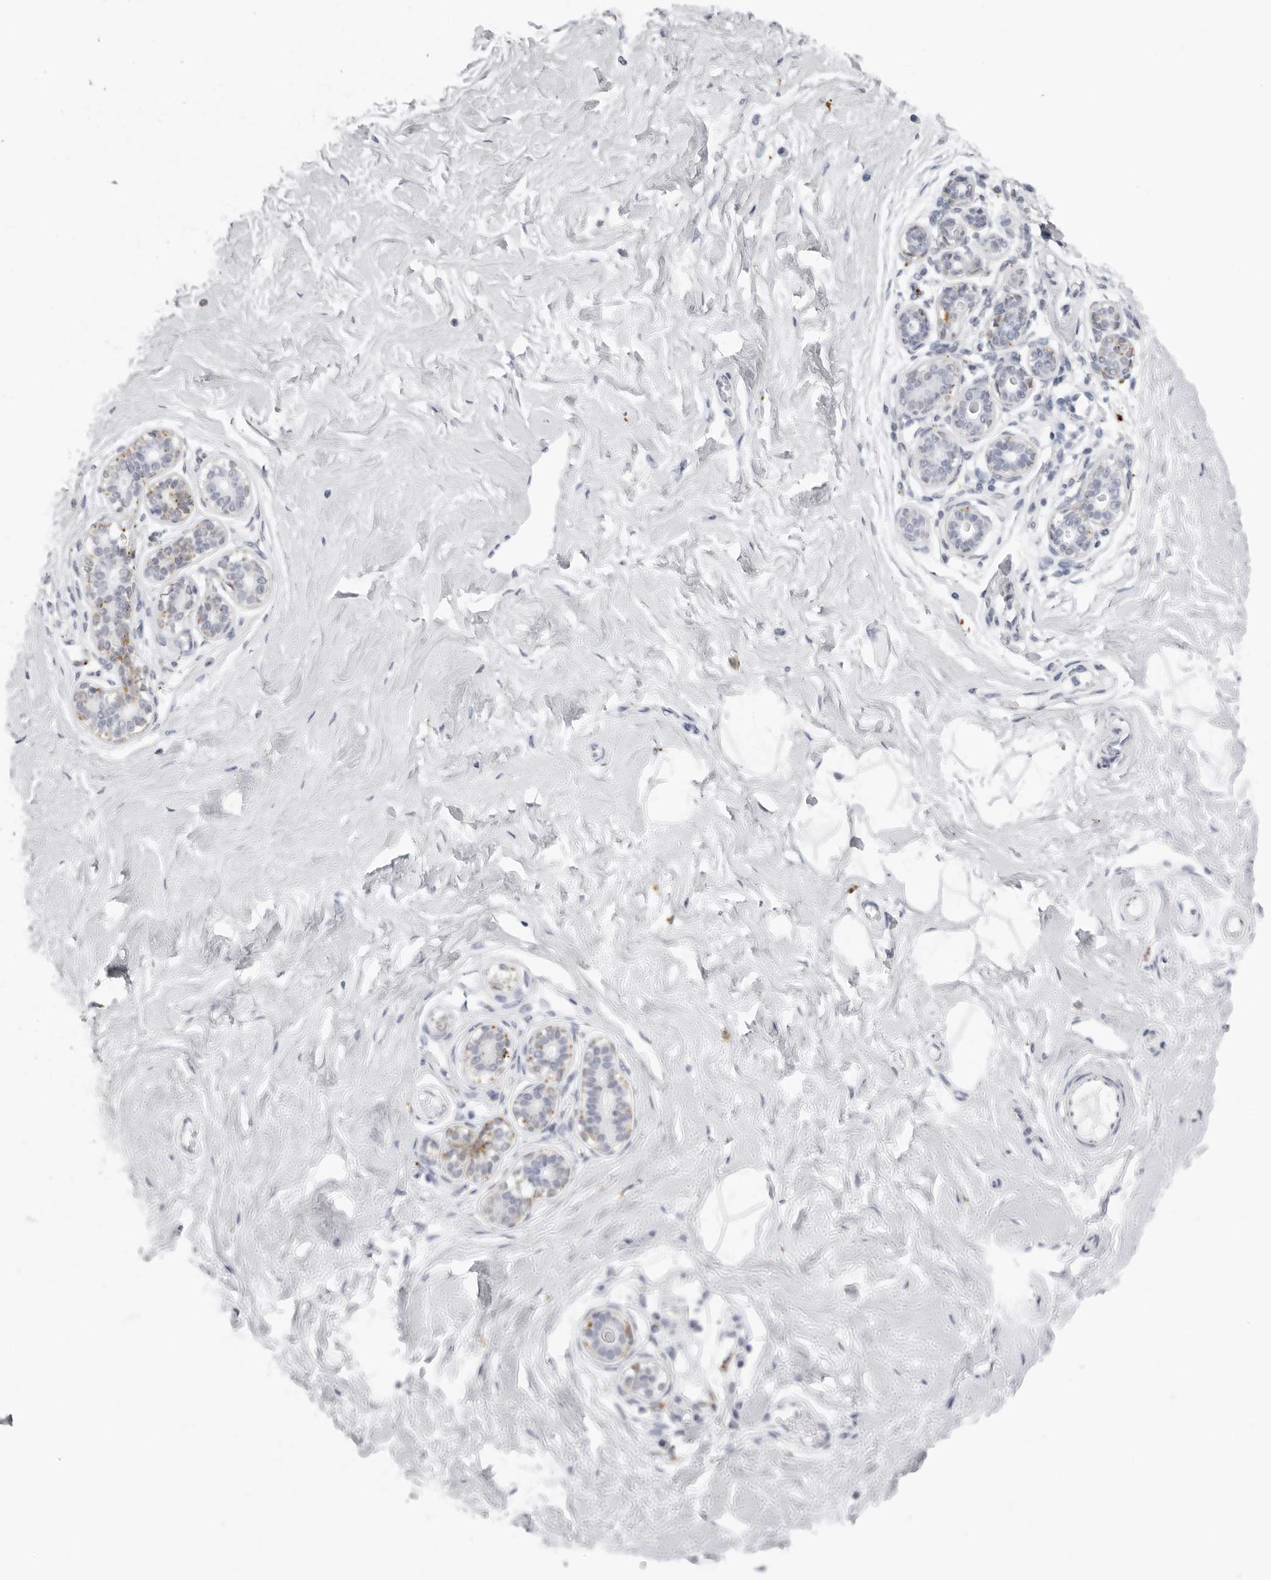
{"staining": {"intensity": "negative", "quantity": "none", "location": "none"}, "tissue": "breast", "cell_type": "Adipocytes", "image_type": "normal", "snomed": [{"axis": "morphology", "description": "Normal tissue, NOS"}, {"axis": "morphology", "description": "Adenoma, NOS"}, {"axis": "topography", "description": "Breast"}], "caption": "A histopathology image of human breast is negative for staining in adipocytes.", "gene": "IL25", "patient": {"sex": "female", "age": 23}}